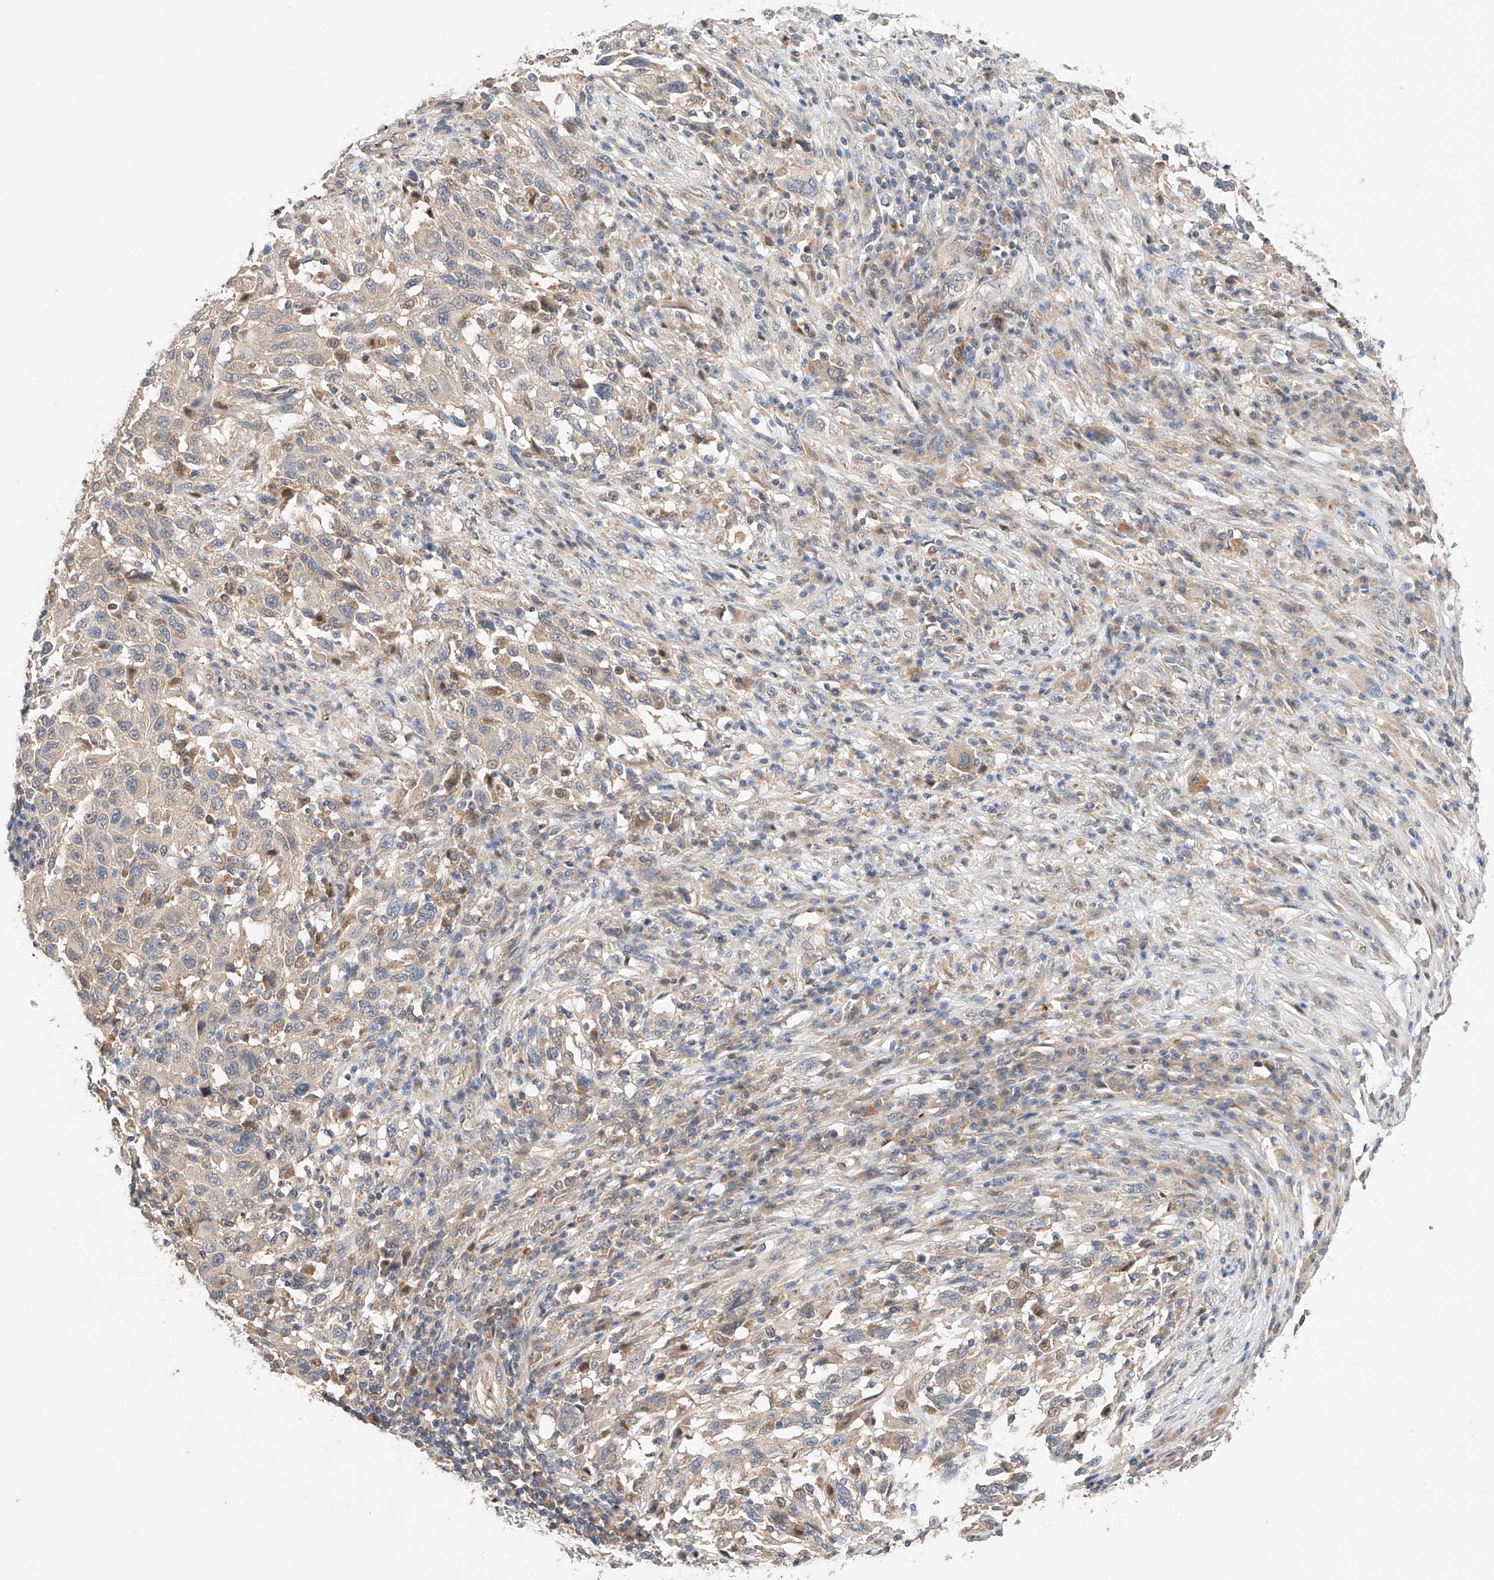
{"staining": {"intensity": "negative", "quantity": "none", "location": "none"}, "tissue": "melanoma", "cell_type": "Tumor cells", "image_type": "cancer", "snomed": [{"axis": "morphology", "description": "Malignant melanoma, Metastatic site"}, {"axis": "topography", "description": "Lymph node"}], "caption": "Photomicrograph shows no significant protein staining in tumor cells of malignant melanoma (metastatic site).", "gene": "ZFHX2", "patient": {"sex": "male", "age": 61}}